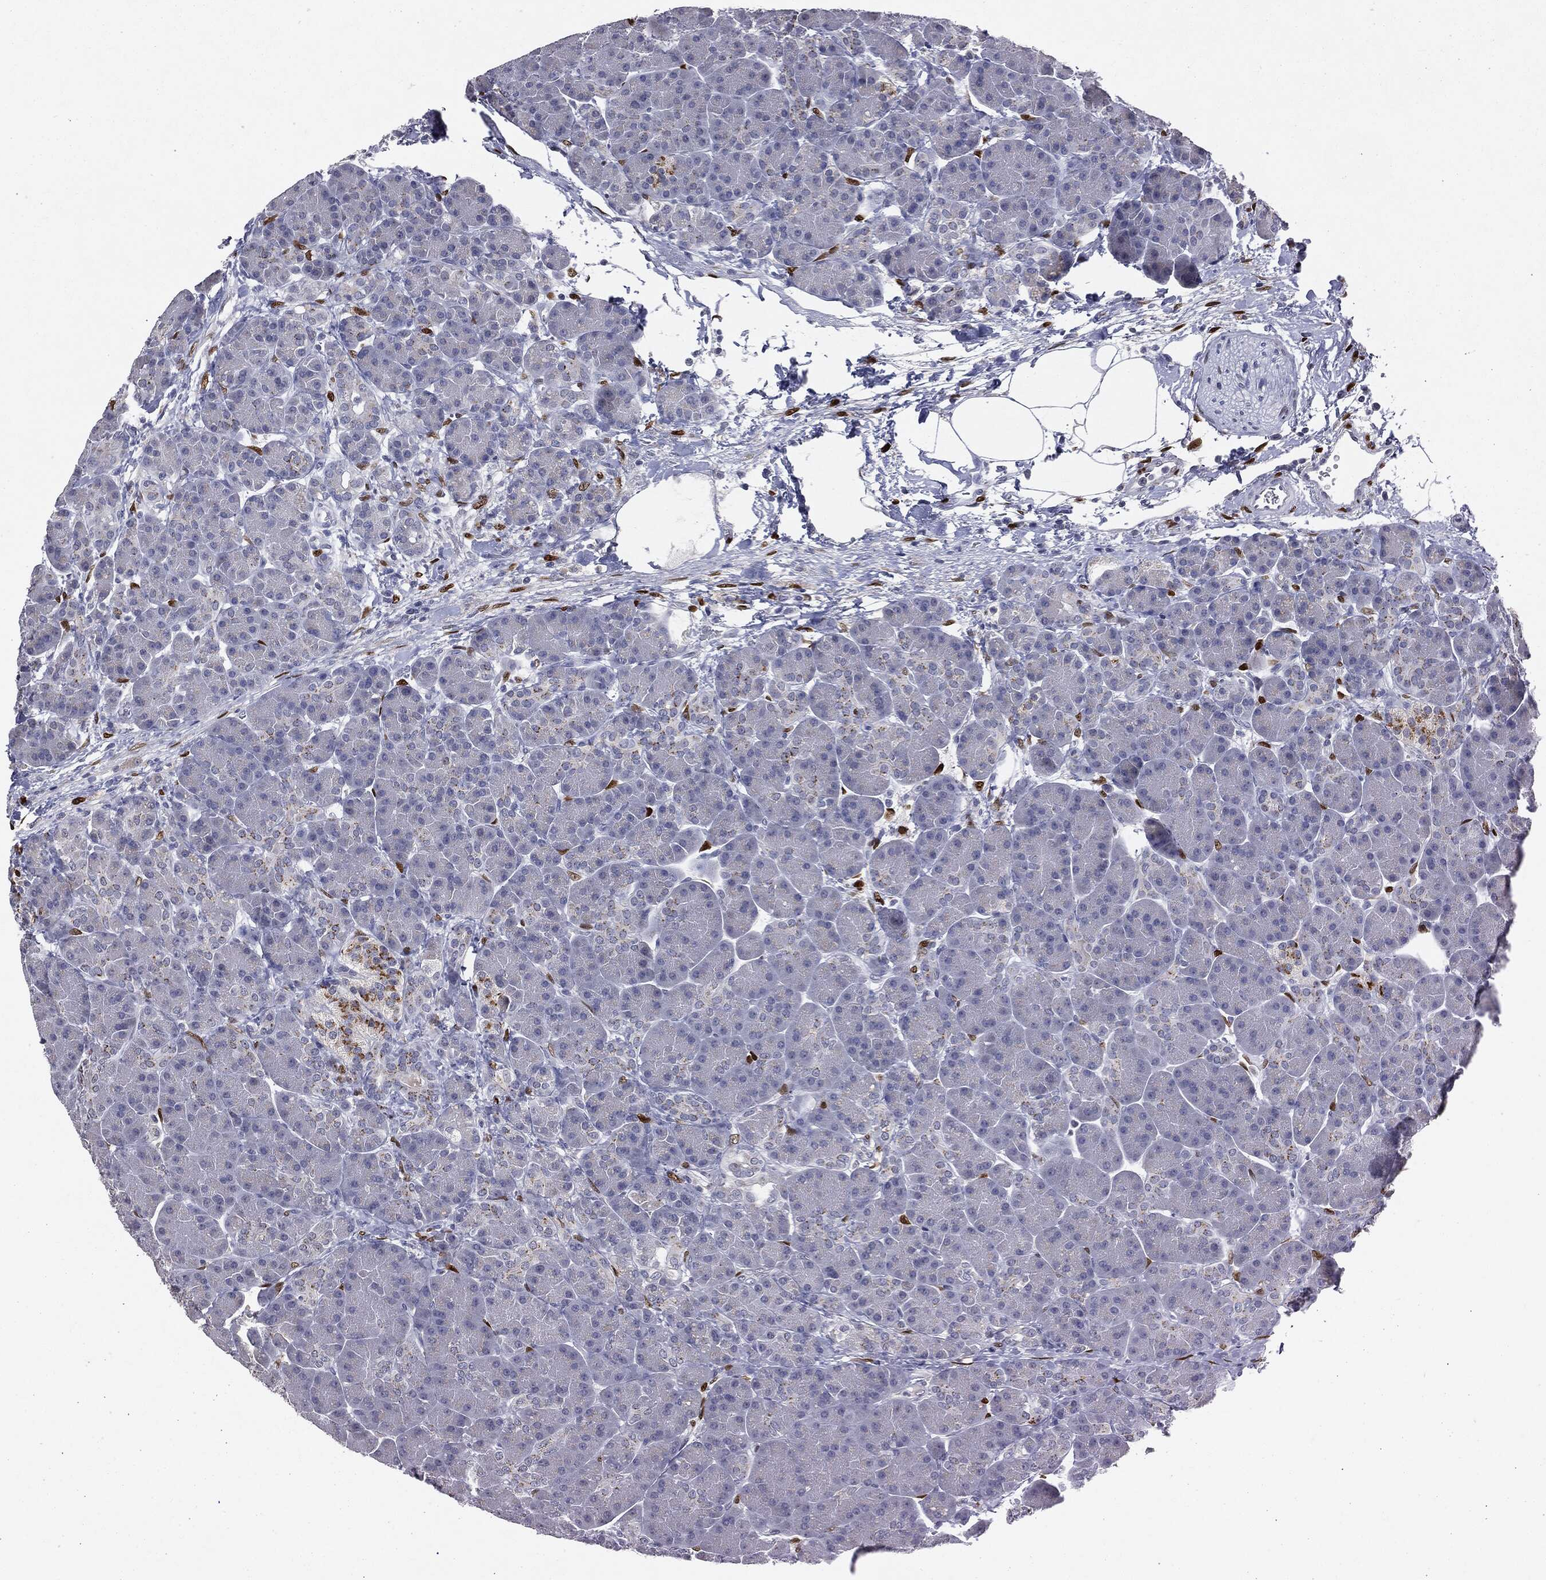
{"staining": {"intensity": "negative", "quantity": "none", "location": "none"}, "tissue": "pancreas", "cell_type": "Exocrine glandular cells", "image_type": "normal", "snomed": [{"axis": "morphology", "description": "Normal tissue, NOS"}, {"axis": "topography", "description": "Pancreas"}], "caption": "Exocrine glandular cells show no significant staining in benign pancreas.", "gene": "CASD1", "patient": {"sex": "female", "age": 63}}